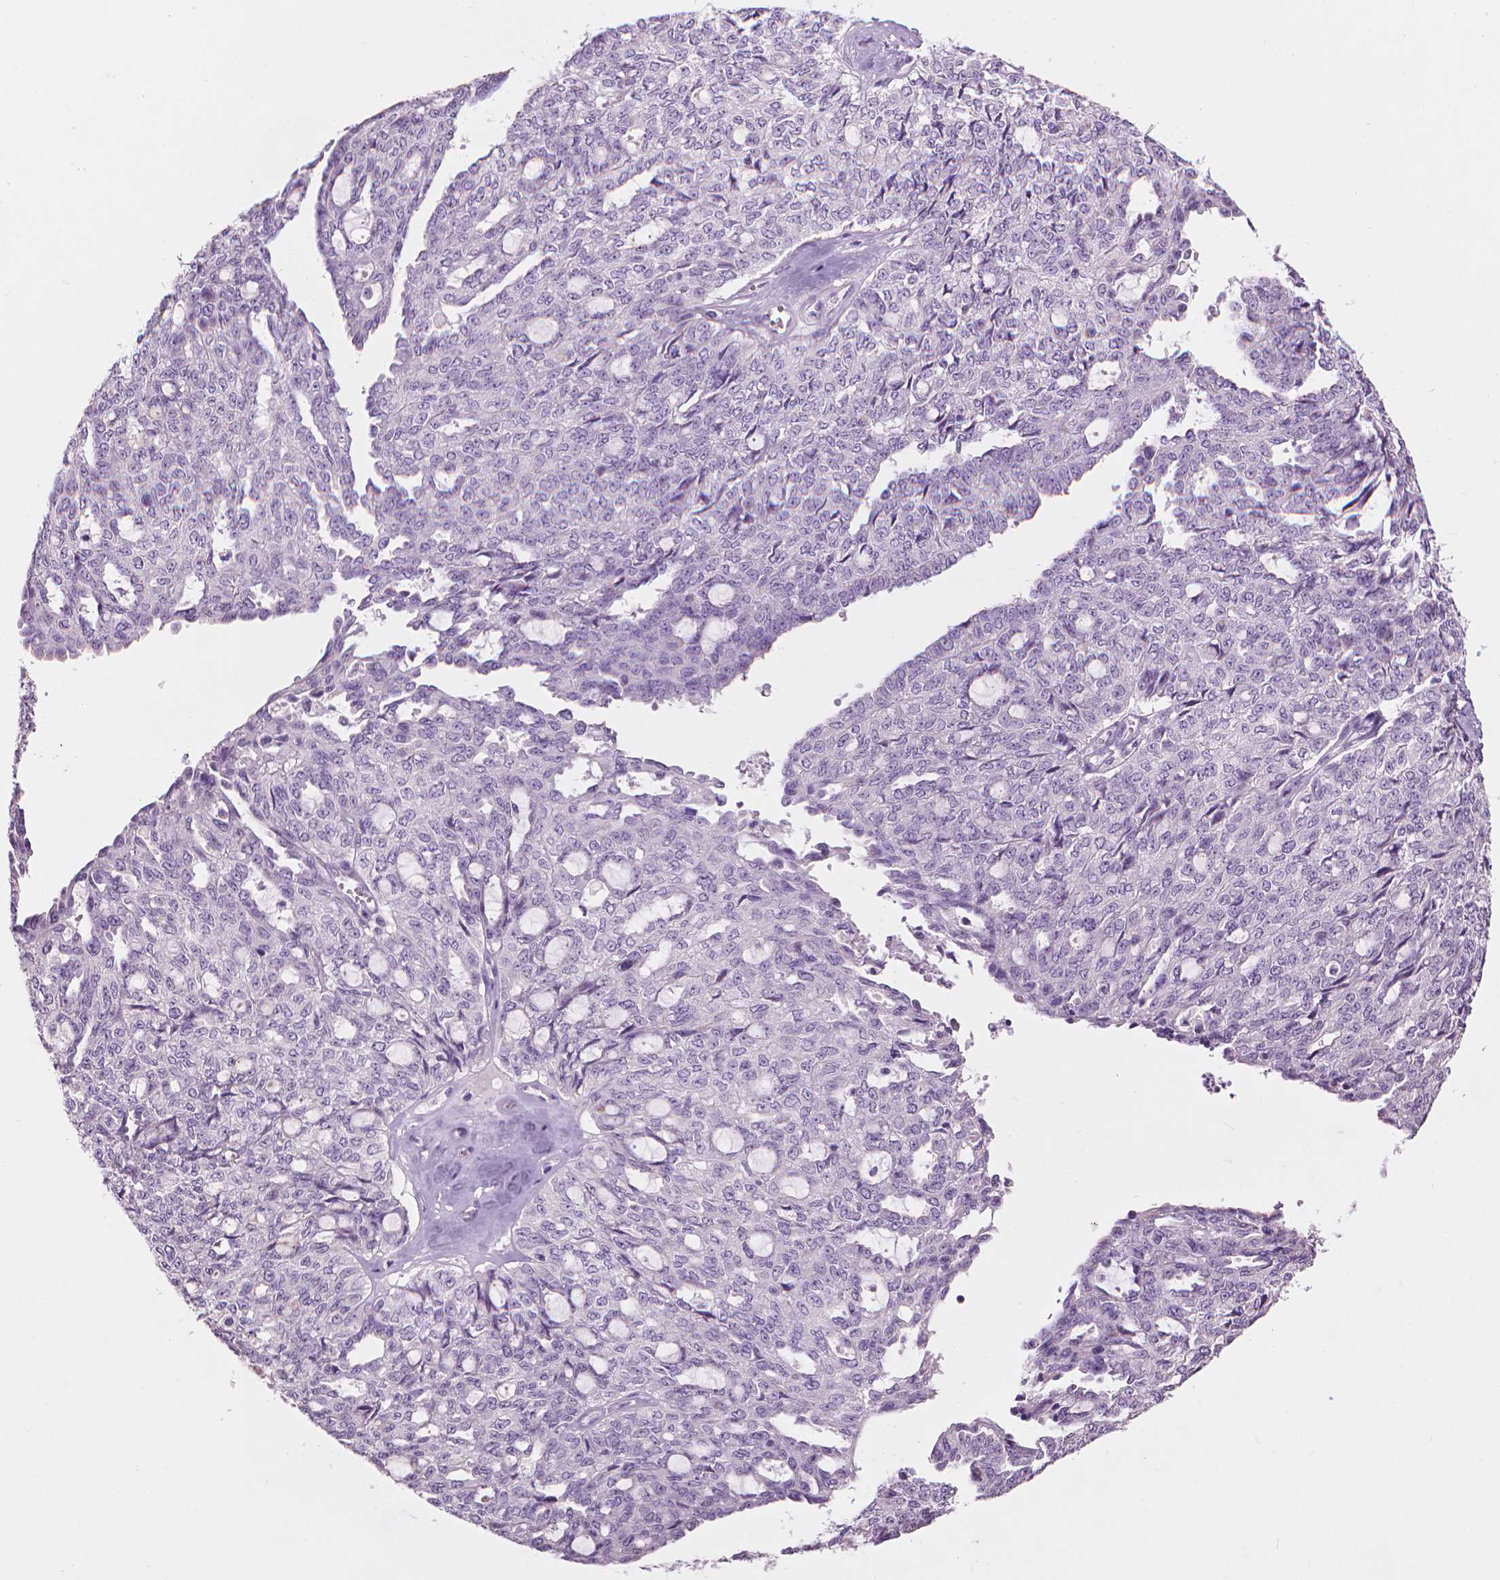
{"staining": {"intensity": "negative", "quantity": "none", "location": "none"}, "tissue": "ovarian cancer", "cell_type": "Tumor cells", "image_type": "cancer", "snomed": [{"axis": "morphology", "description": "Cystadenocarcinoma, serous, NOS"}, {"axis": "topography", "description": "Ovary"}], "caption": "Immunohistochemistry of human ovarian cancer (serous cystadenocarcinoma) demonstrates no expression in tumor cells.", "gene": "MLANA", "patient": {"sex": "female", "age": 71}}